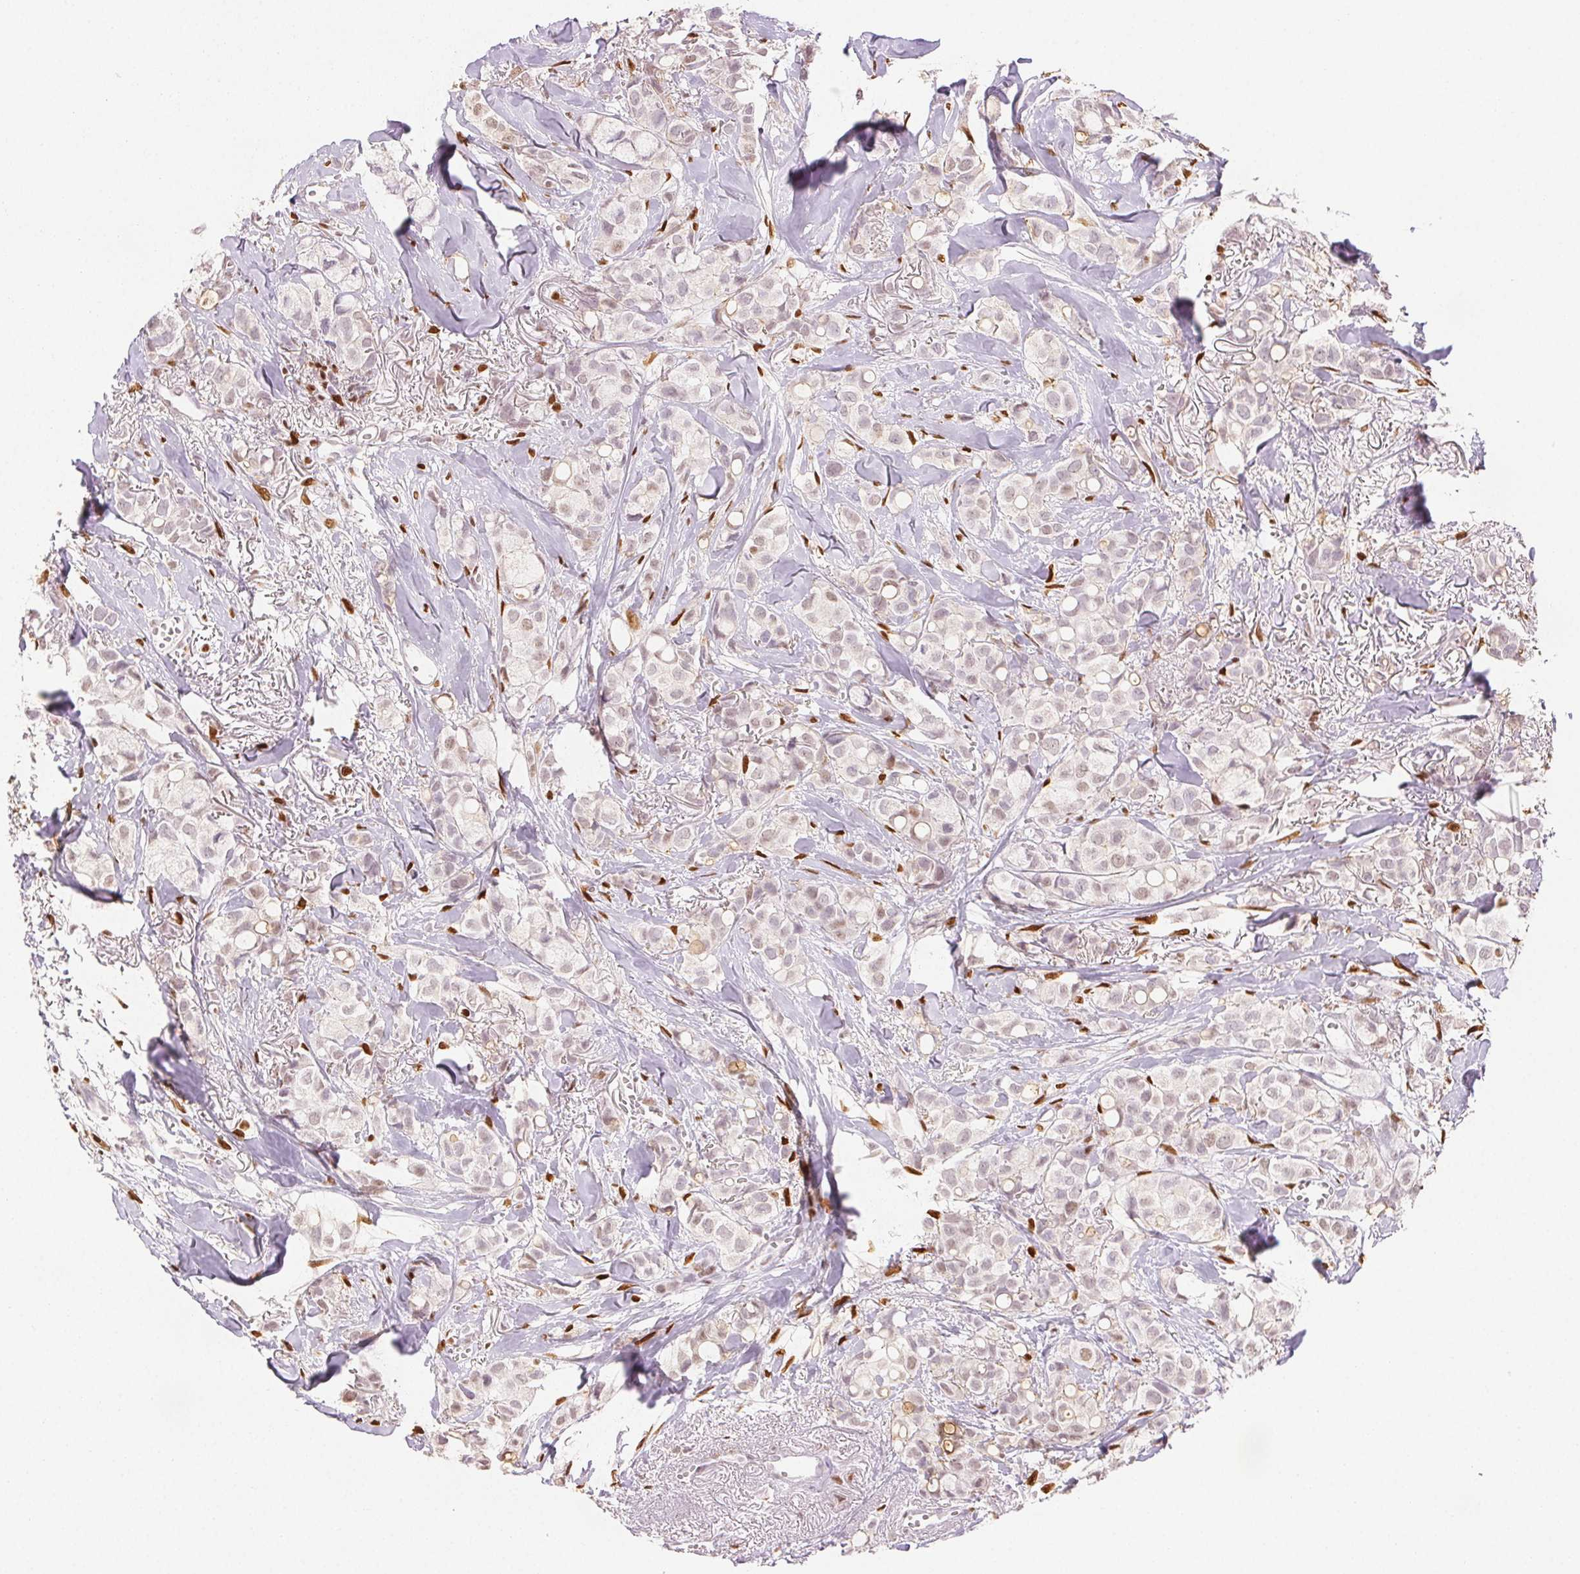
{"staining": {"intensity": "negative", "quantity": "none", "location": "none"}, "tissue": "breast cancer", "cell_type": "Tumor cells", "image_type": "cancer", "snomed": [{"axis": "morphology", "description": "Duct carcinoma"}, {"axis": "topography", "description": "Breast"}], "caption": "DAB immunohistochemical staining of breast cancer (invasive ductal carcinoma) displays no significant positivity in tumor cells.", "gene": "RUNX2", "patient": {"sex": "female", "age": 85}}